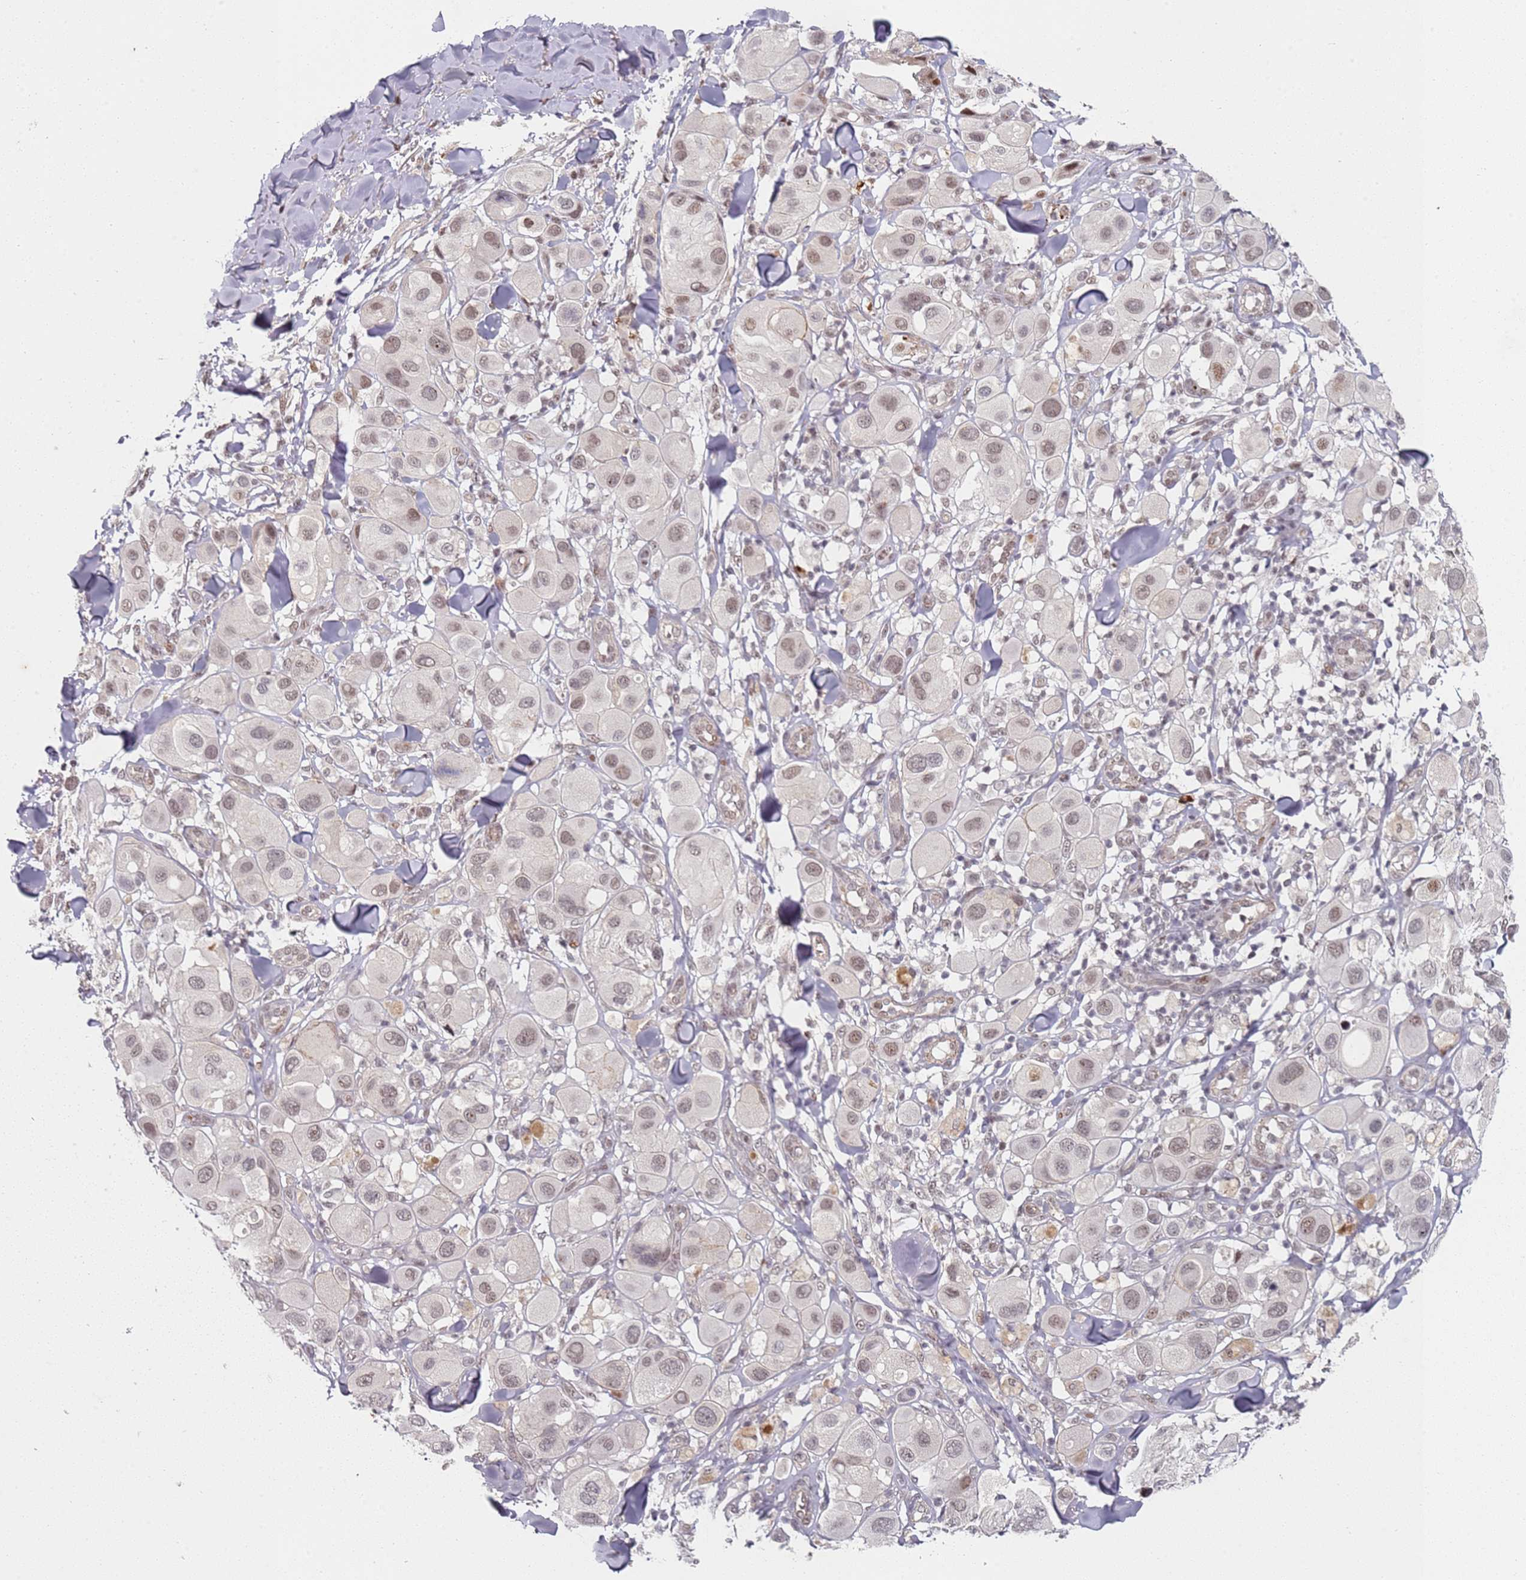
{"staining": {"intensity": "moderate", "quantity": "25%-75%", "location": "nuclear"}, "tissue": "melanoma", "cell_type": "Tumor cells", "image_type": "cancer", "snomed": [{"axis": "morphology", "description": "Malignant melanoma, Metastatic site"}, {"axis": "topography", "description": "Skin"}], "caption": "Immunohistochemical staining of melanoma displays medium levels of moderate nuclear positivity in approximately 25%-75% of tumor cells.", "gene": "ATF6B", "patient": {"sex": "male", "age": 41}}